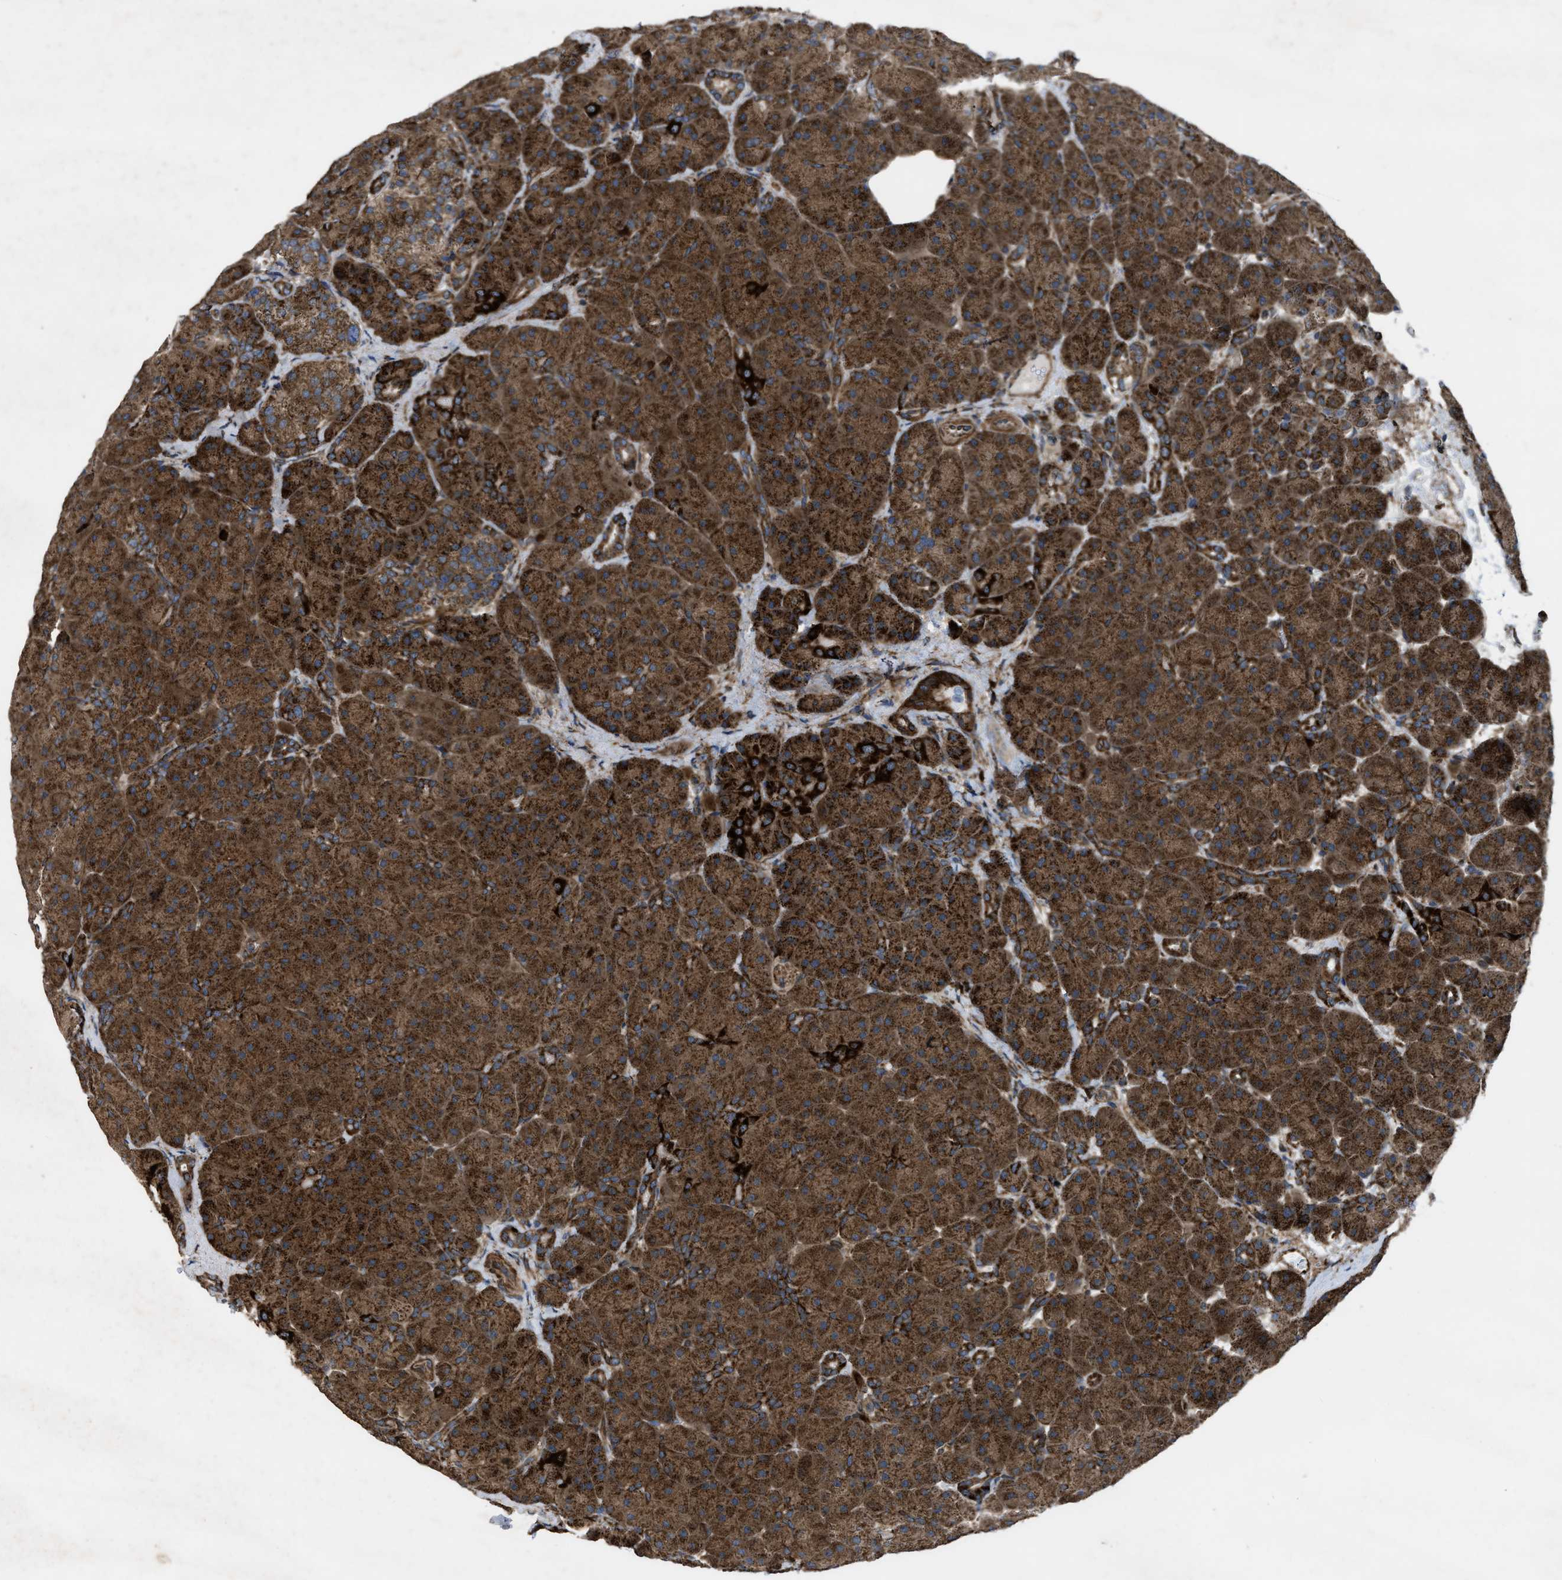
{"staining": {"intensity": "strong", "quantity": ">75%", "location": "cytoplasmic/membranous"}, "tissue": "pancreas", "cell_type": "Exocrine glandular cells", "image_type": "normal", "snomed": [{"axis": "morphology", "description": "Normal tissue, NOS"}, {"axis": "topography", "description": "Pancreas"}], "caption": "IHC (DAB) staining of unremarkable pancreas demonstrates strong cytoplasmic/membranous protein positivity in about >75% of exocrine glandular cells. The protein is stained brown, and the nuclei are stained in blue (DAB IHC with brightfield microscopy, high magnification).", "gene": "PER3", "patient": {"sex": "male", "age": 66}}